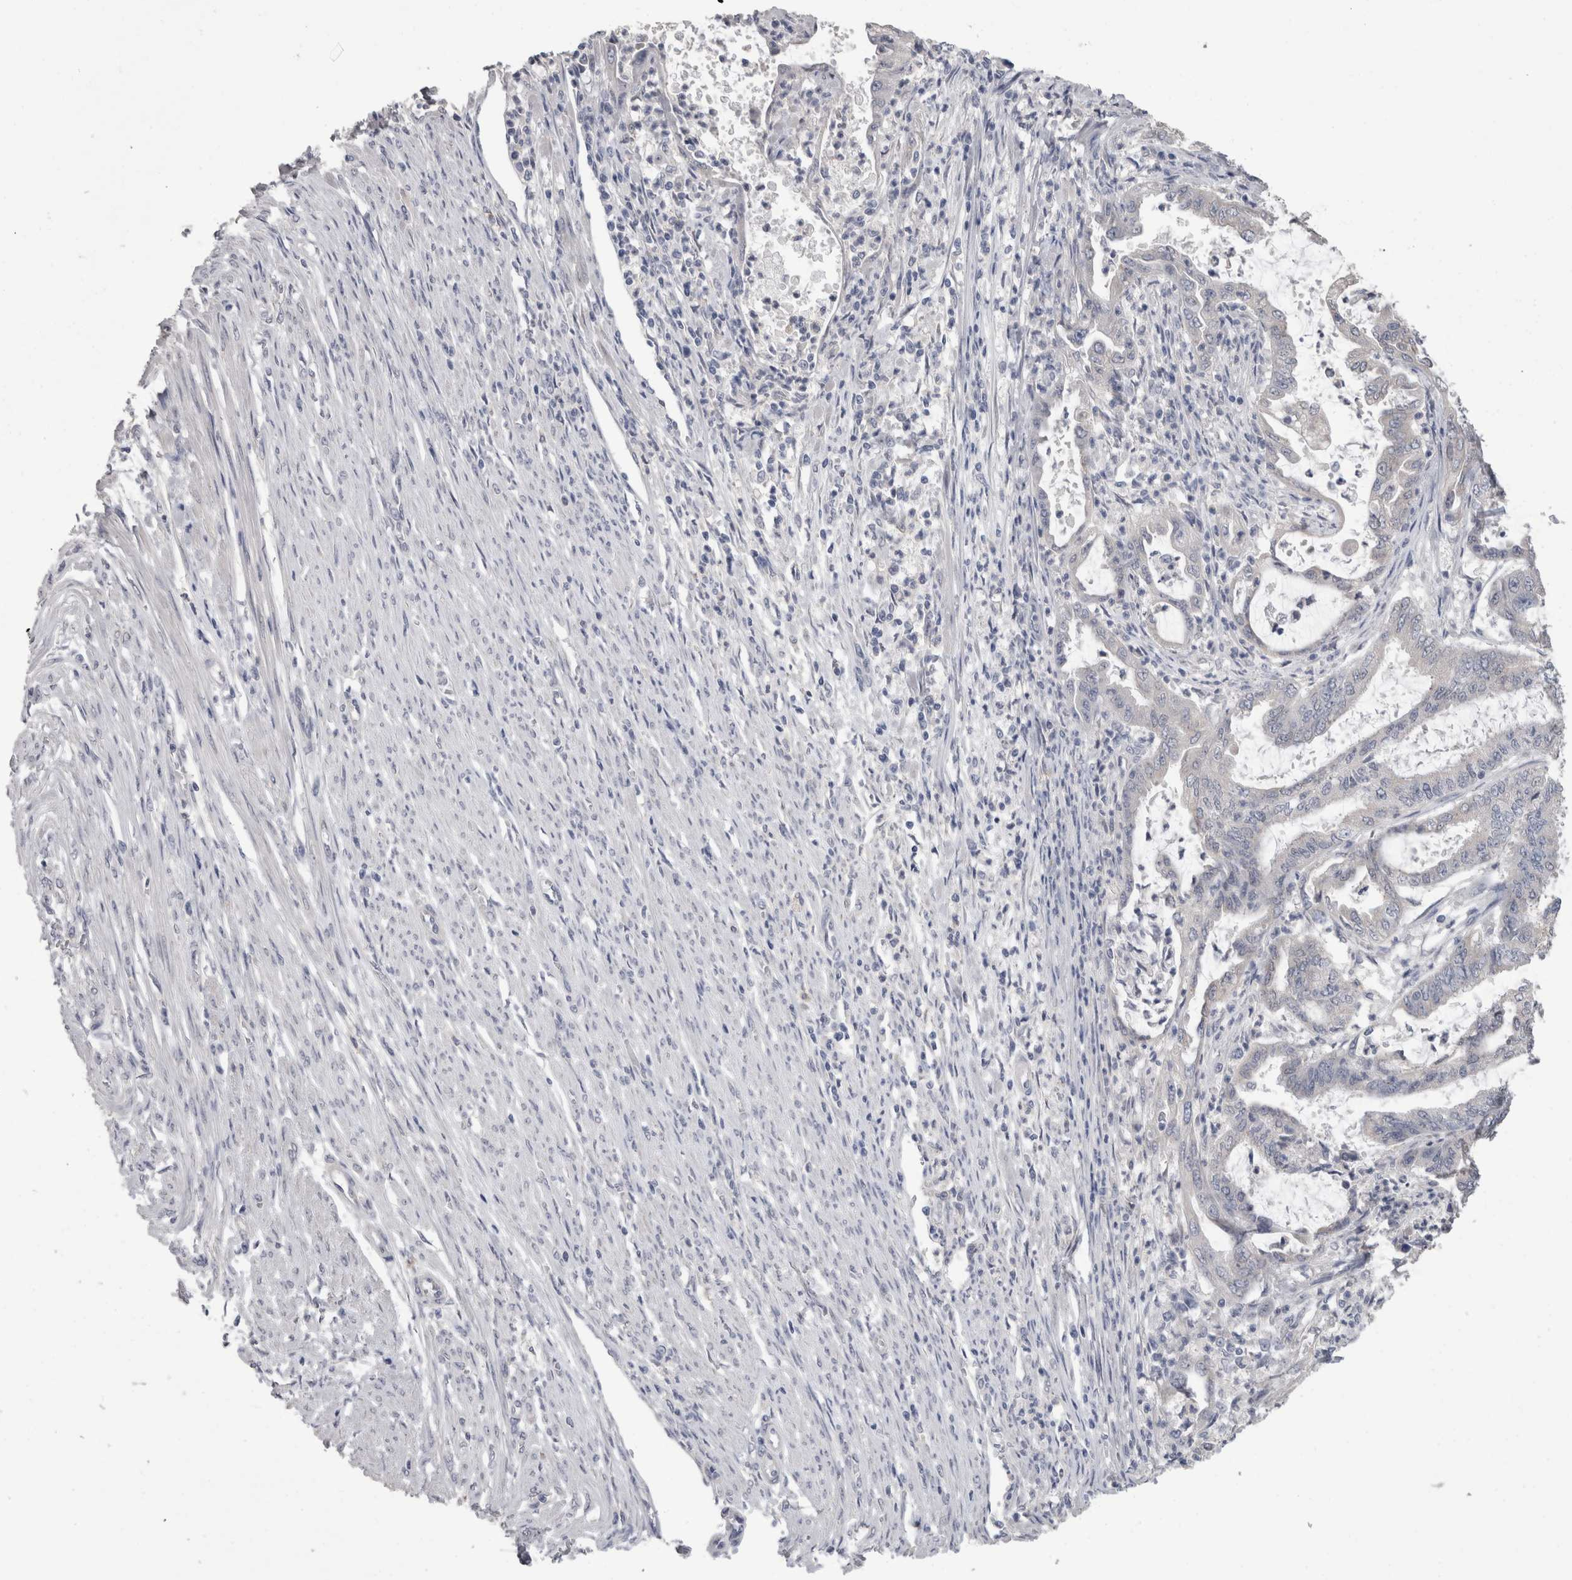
{"staining": {"intensity": "negative", "quantity": "none", "location": "none"}, "tissue": "endometrial cancer", "cell_type": "Tumor cells", "image_type": "cancer", "snomed": [{"axis": "morphology", "description": "Adenocarcinoma, NOS"}, {"axis": "topography", "description": "Endometrium"}], "caption": "Photomicrograph shows no significant protein positivity in tumor cells of endometrial adenocarcinoma. The staining is performed using DAB brown chromogen with nuclei counter-stained in using hematoxylin.", "gene": "FHOD3", "patient": {"sex": "female", "age": 51}}